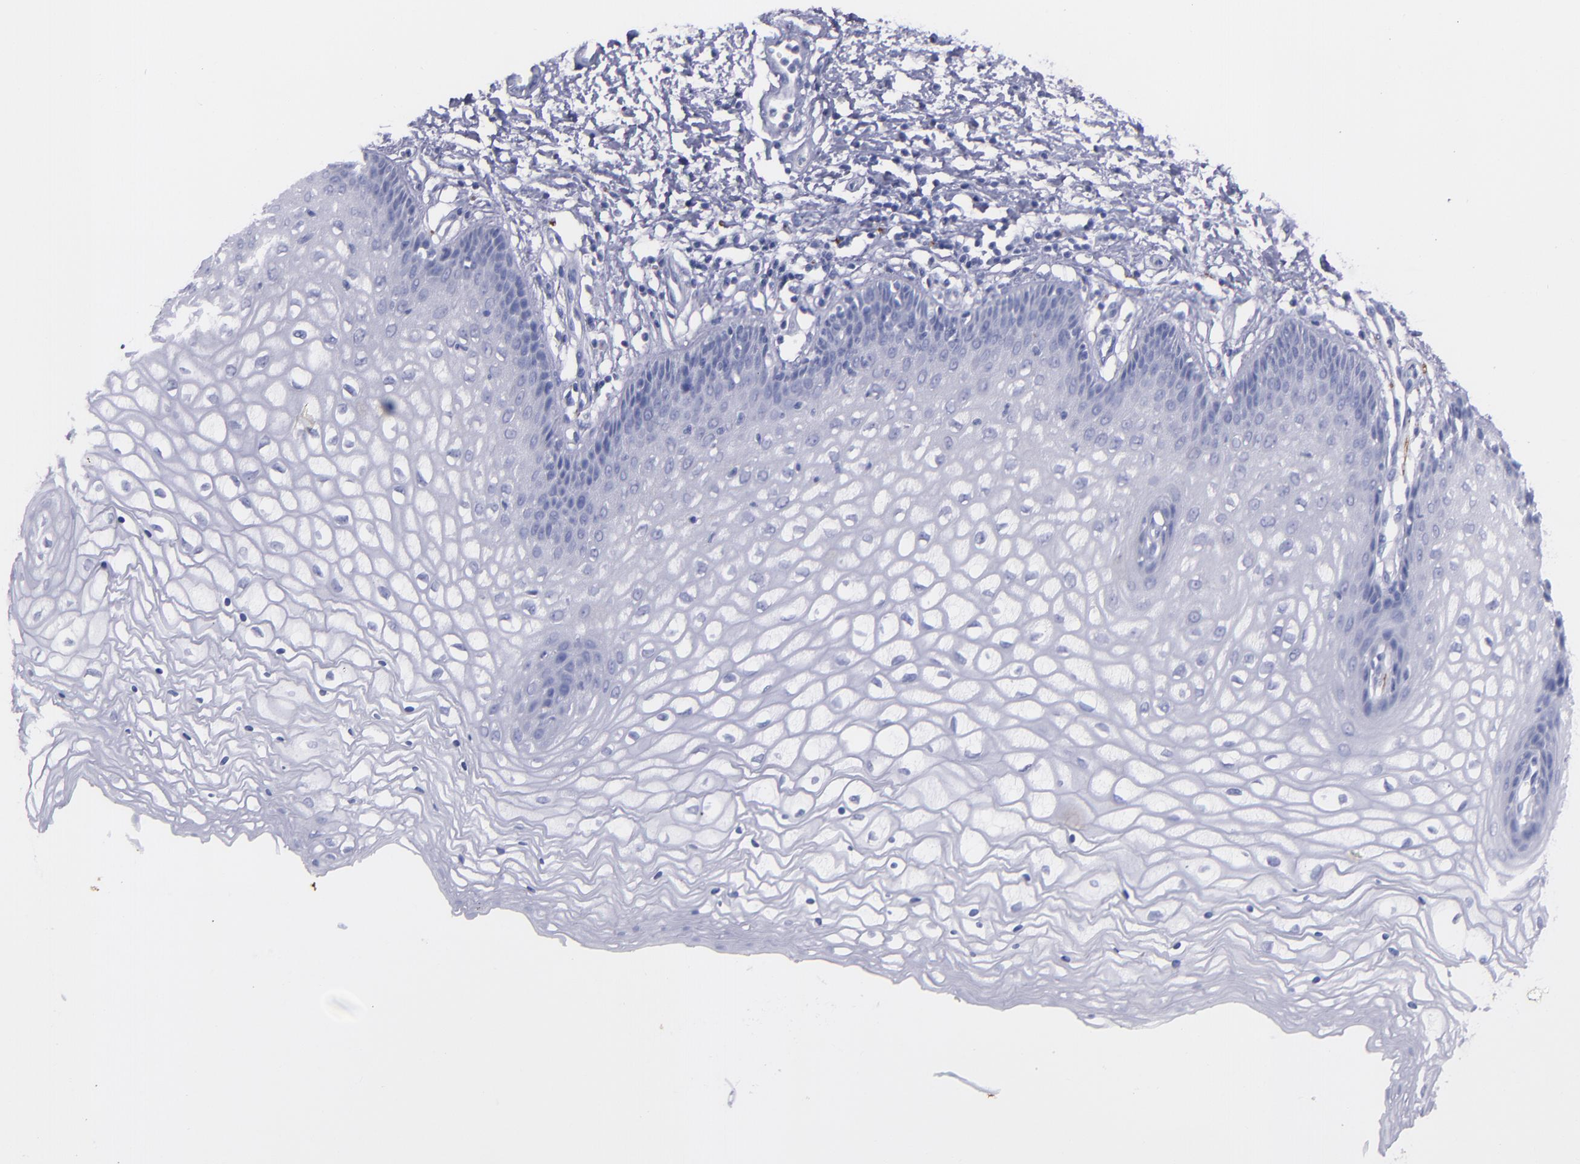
{"staining": {"intensity": "negative", "quantity": "none", "location": "none"}, "tissue": "vagina", "cell_type": "Squamous epithelial cells", "image_type": "normal", "snomed": [{"axis": "morphology", "description": "Normal tissue, NOS"}, {"axis": "topography", "description": "Vagina"}], "caption": "Immunohistochemistry of benign human vagina demonstrates no positivity in squamous epithelial cells.", "gene": "SNAP25", "patient": {"sex": "female", "age": 34}}